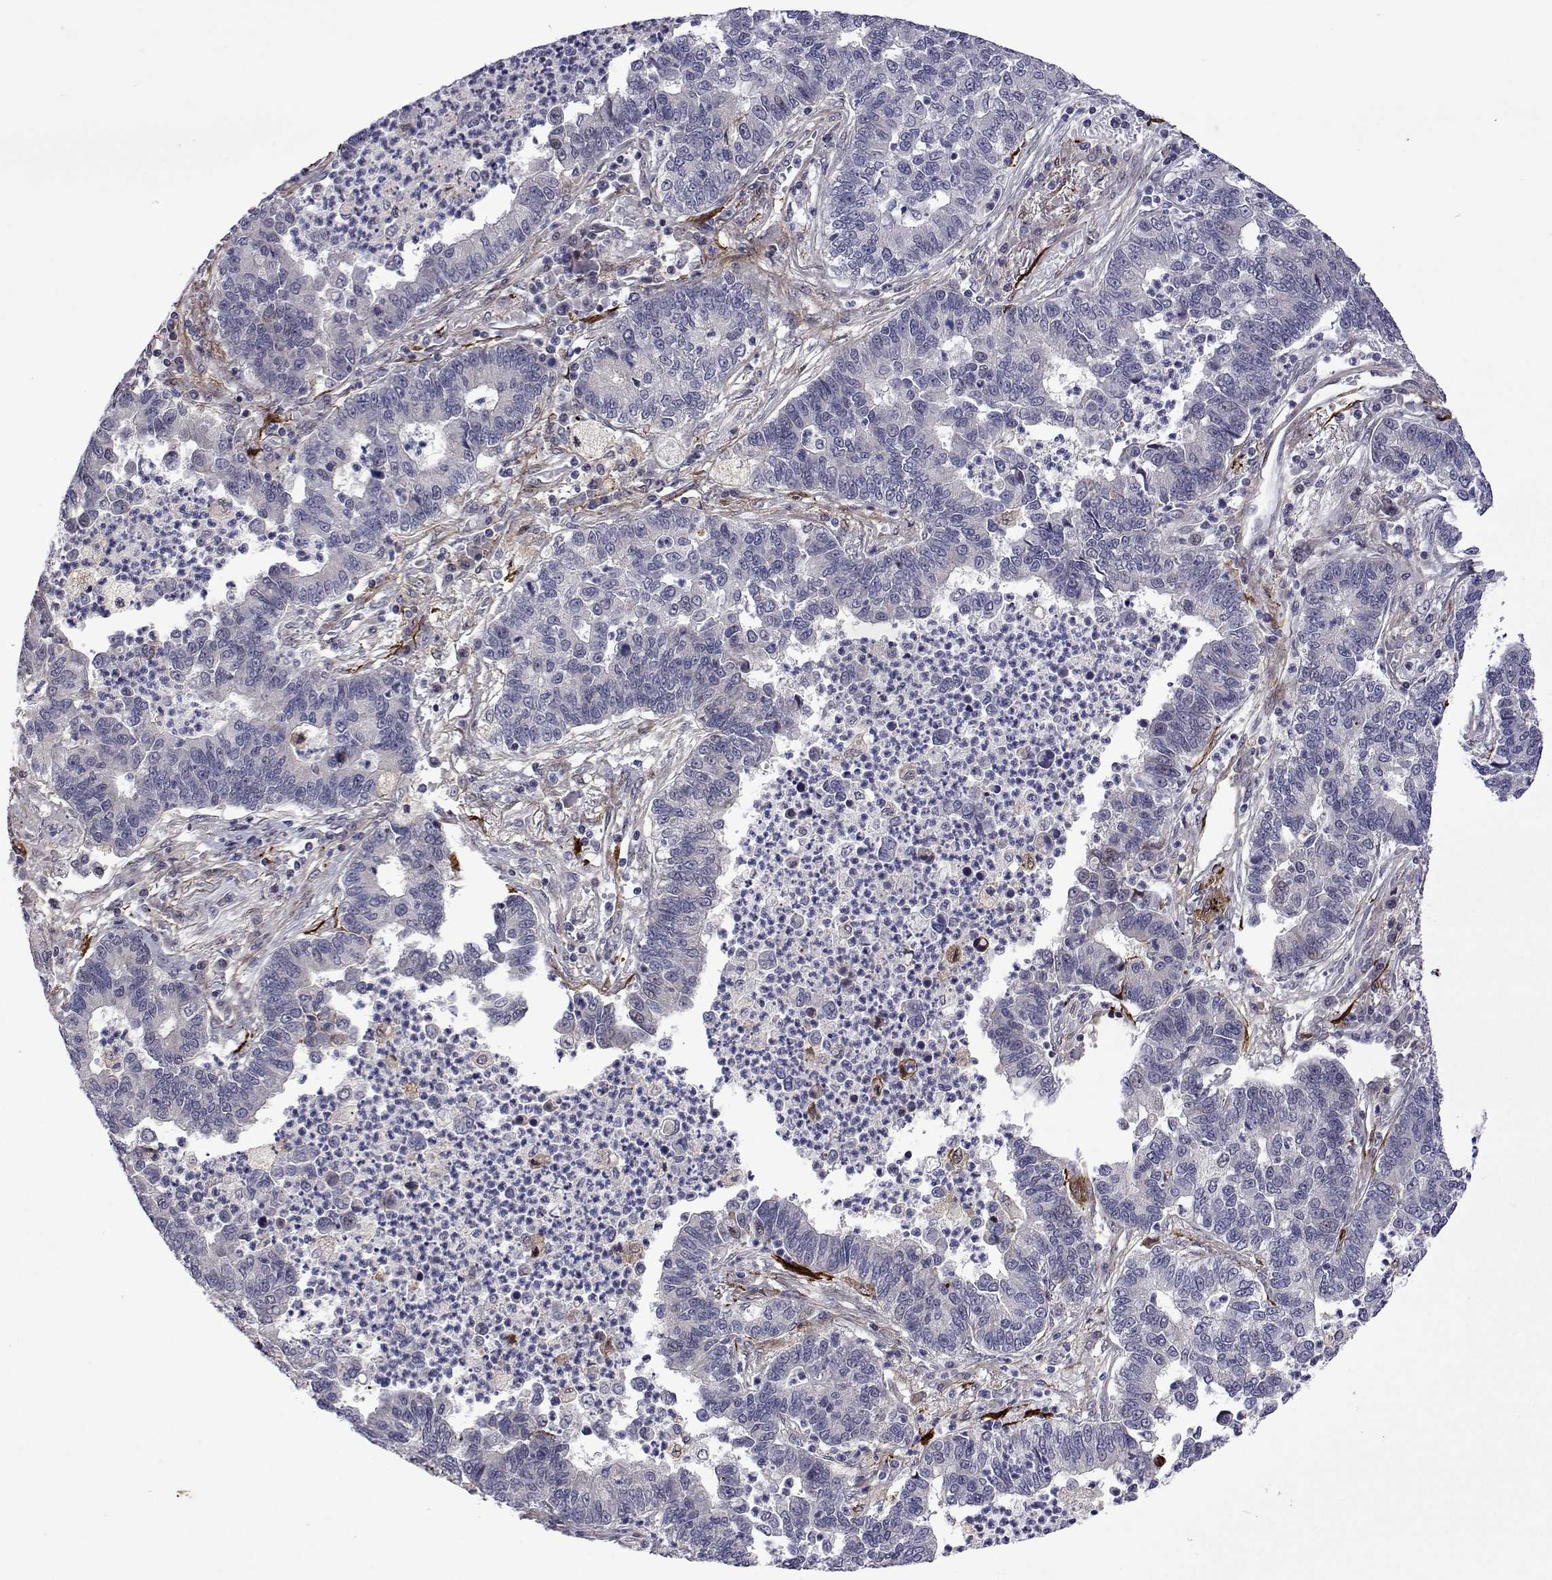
{"staining": {"intensity": "negative", "quantity": "none", "location": "none"}, "tissue": "lung cancer", "cell_type": "Tumor cells", "image_type": "cancer", "snomed": [{"axis": "morphology", "description": "Adenocarcinoma, NOS"}, {"axis": "topography", "description": "Lung"}], "caption": "The immunohistochemistry (IHC) photomicrograph has no significant positivity in tumor cells of lung cancer (adenocarcinoma) tissue.", "gene": "EFCAB3", "patient": {"sex": "female", "age": 57}}